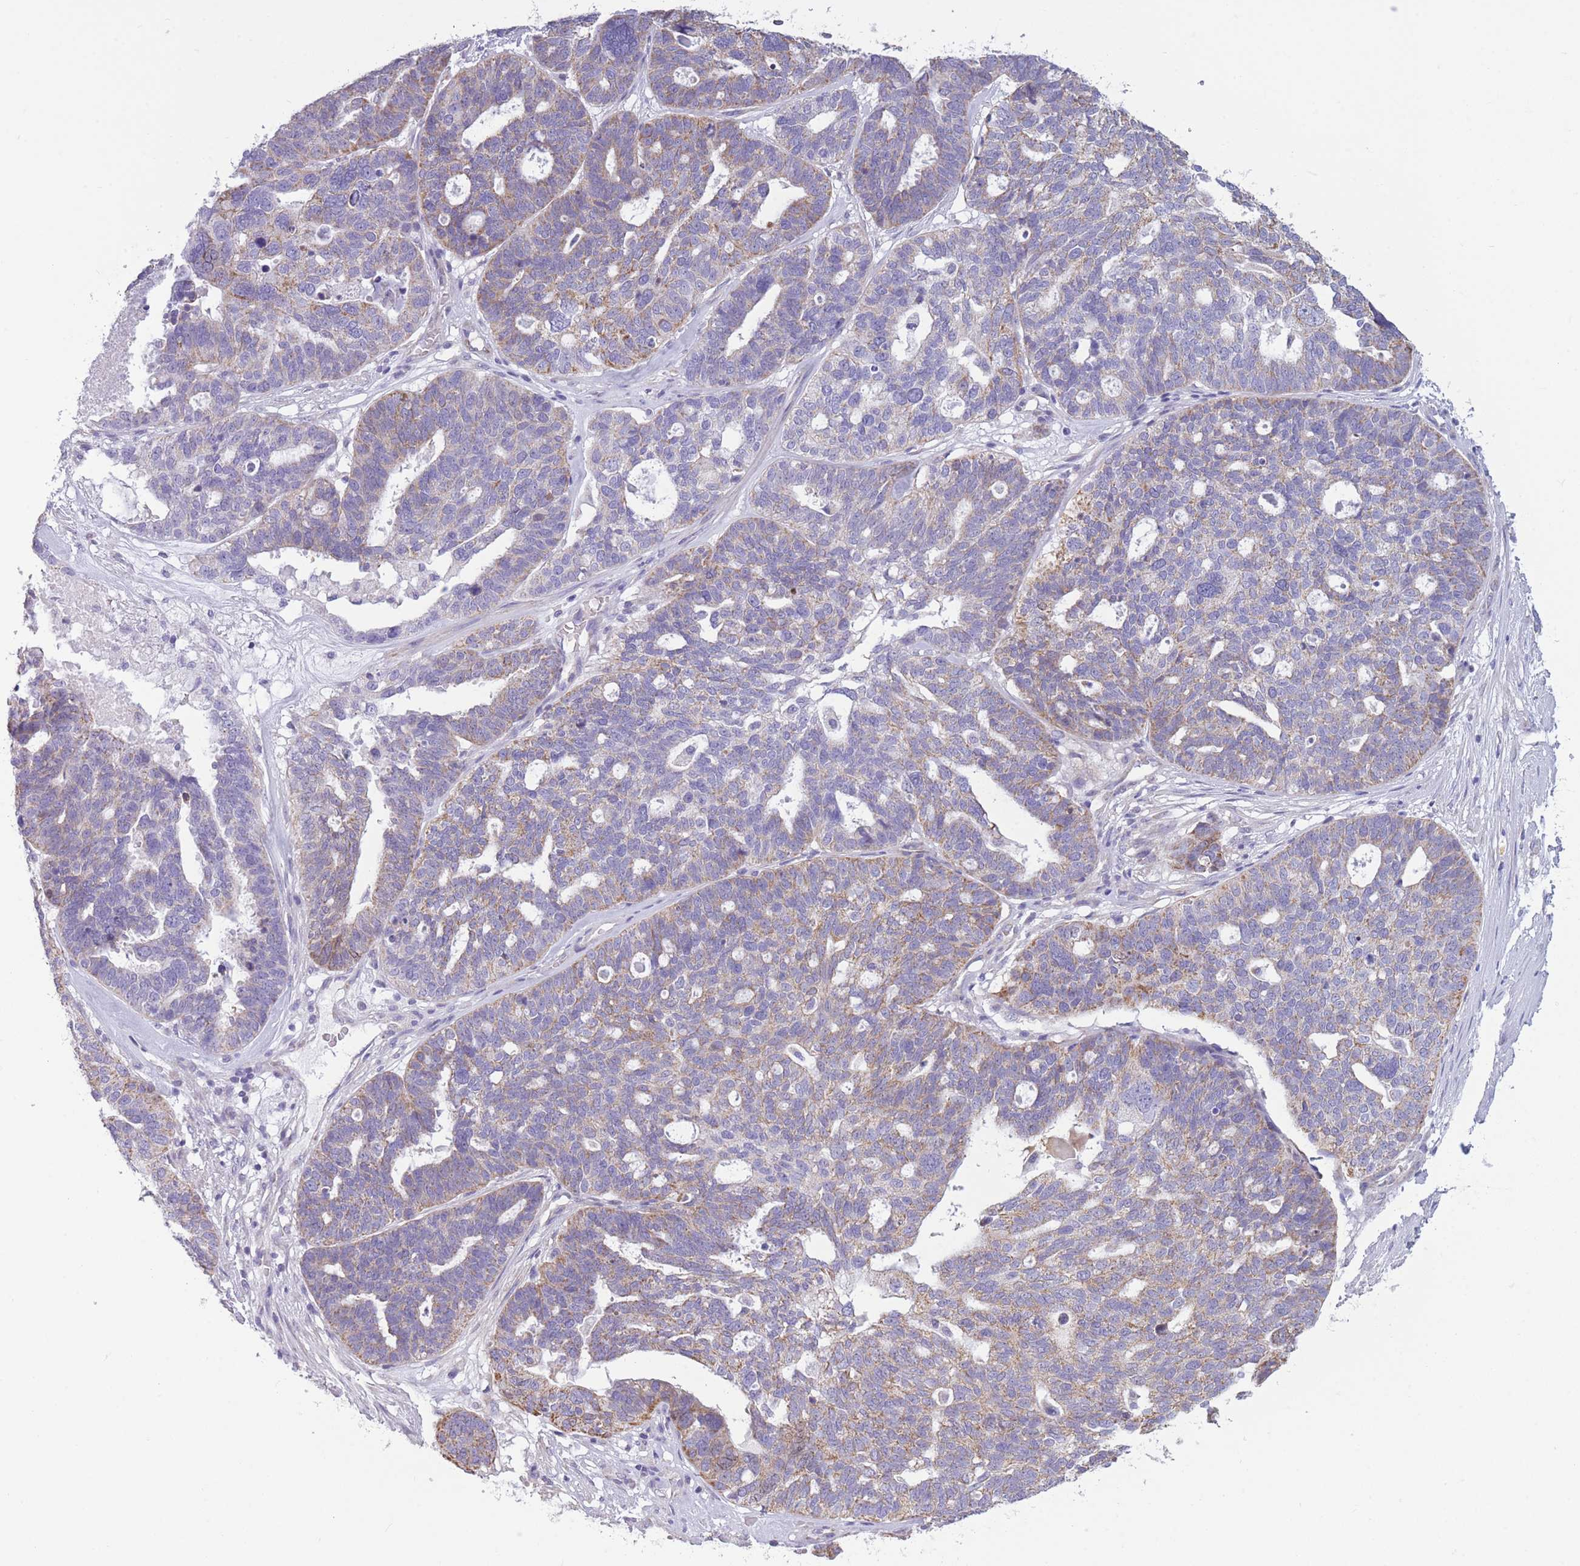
{"staining": {"intensity": "moderate", "quantity": "<25%", "location": "cytoplasmic/membranous"}, "tissue": "ovarian cancer", "cell_type": "Tumor cells", "image_type": "cancer", "snomed": [{"axis": "morphology", "description": "Cystadenocarcinoma, serous, NOS"}, {"axis": "topography", "description": "Ovary"}], "caption": "Brown immunohistochemical staining in human ovarian cancer demonstrates moderate cytoplasmic/membranous staining in about <25% of tumor cells.", "gene": "PDHA1", "patient": {"sex": "female", "age": 59}}